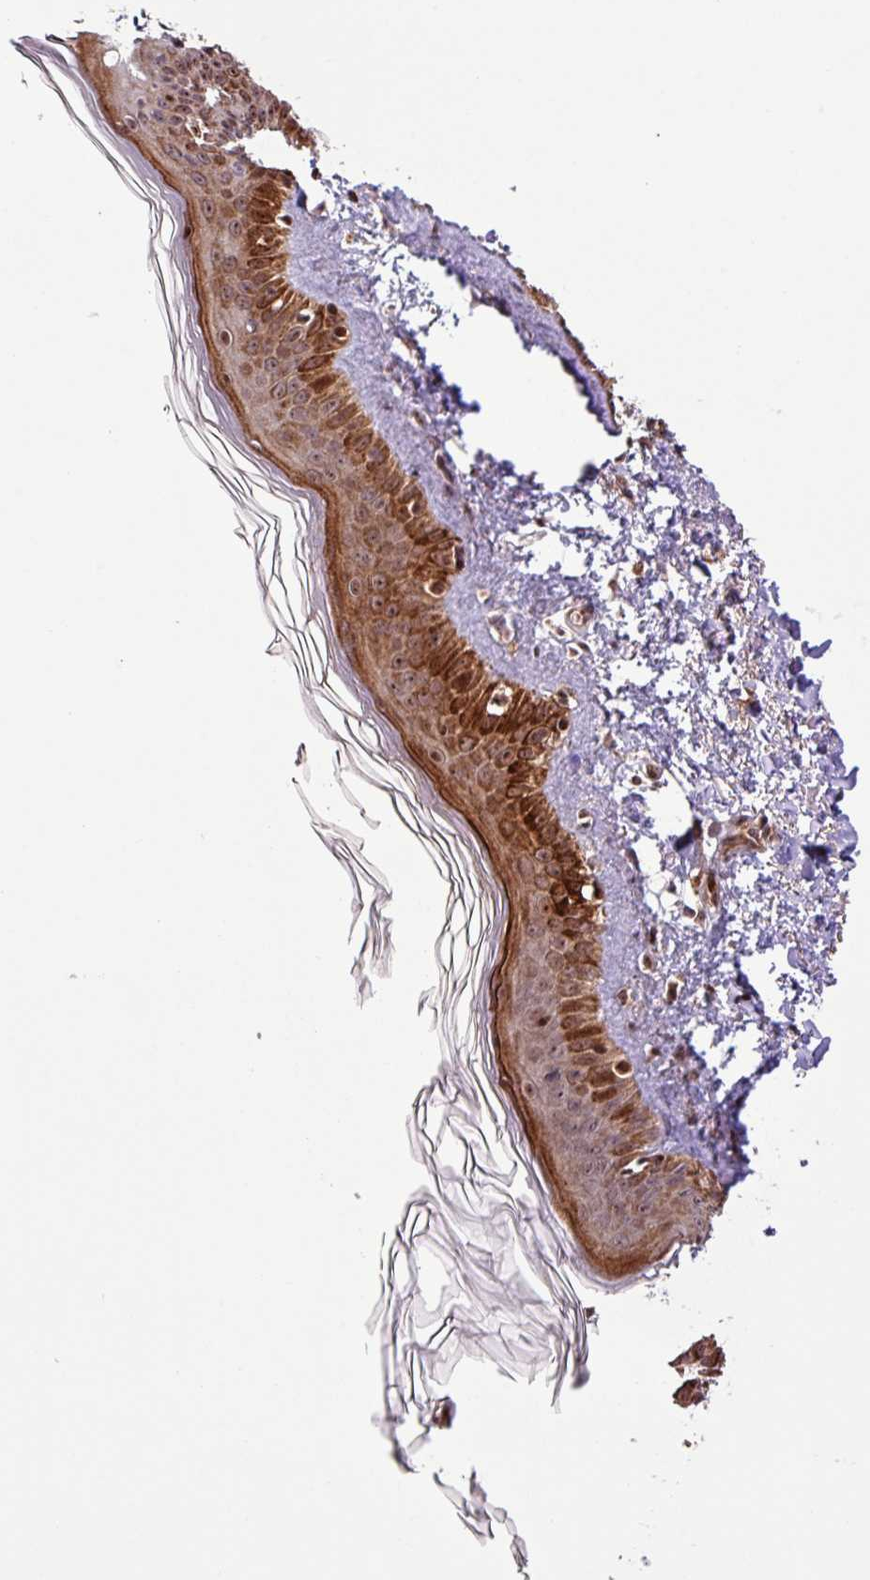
{"staining": {"intensity": "strong", "quantity": "25%-75%", "location": "nuclear"}, "tissue": "skin", "cell_type": "Fibroblasts", "image_type": "normal", "snomed": [{"axis": "morphology", "description": "Normal tissue, NOS"}, {"axis": "topography", "description": "Skin"}], "caption": "About 25%-75% of fibroblasts in benign skin demonstrate strong nuclear protein staining as visualized by brown immunohistochemical staining.", "gene": "SLC22A24", "patient": {"sex": "female", "age": 58}}